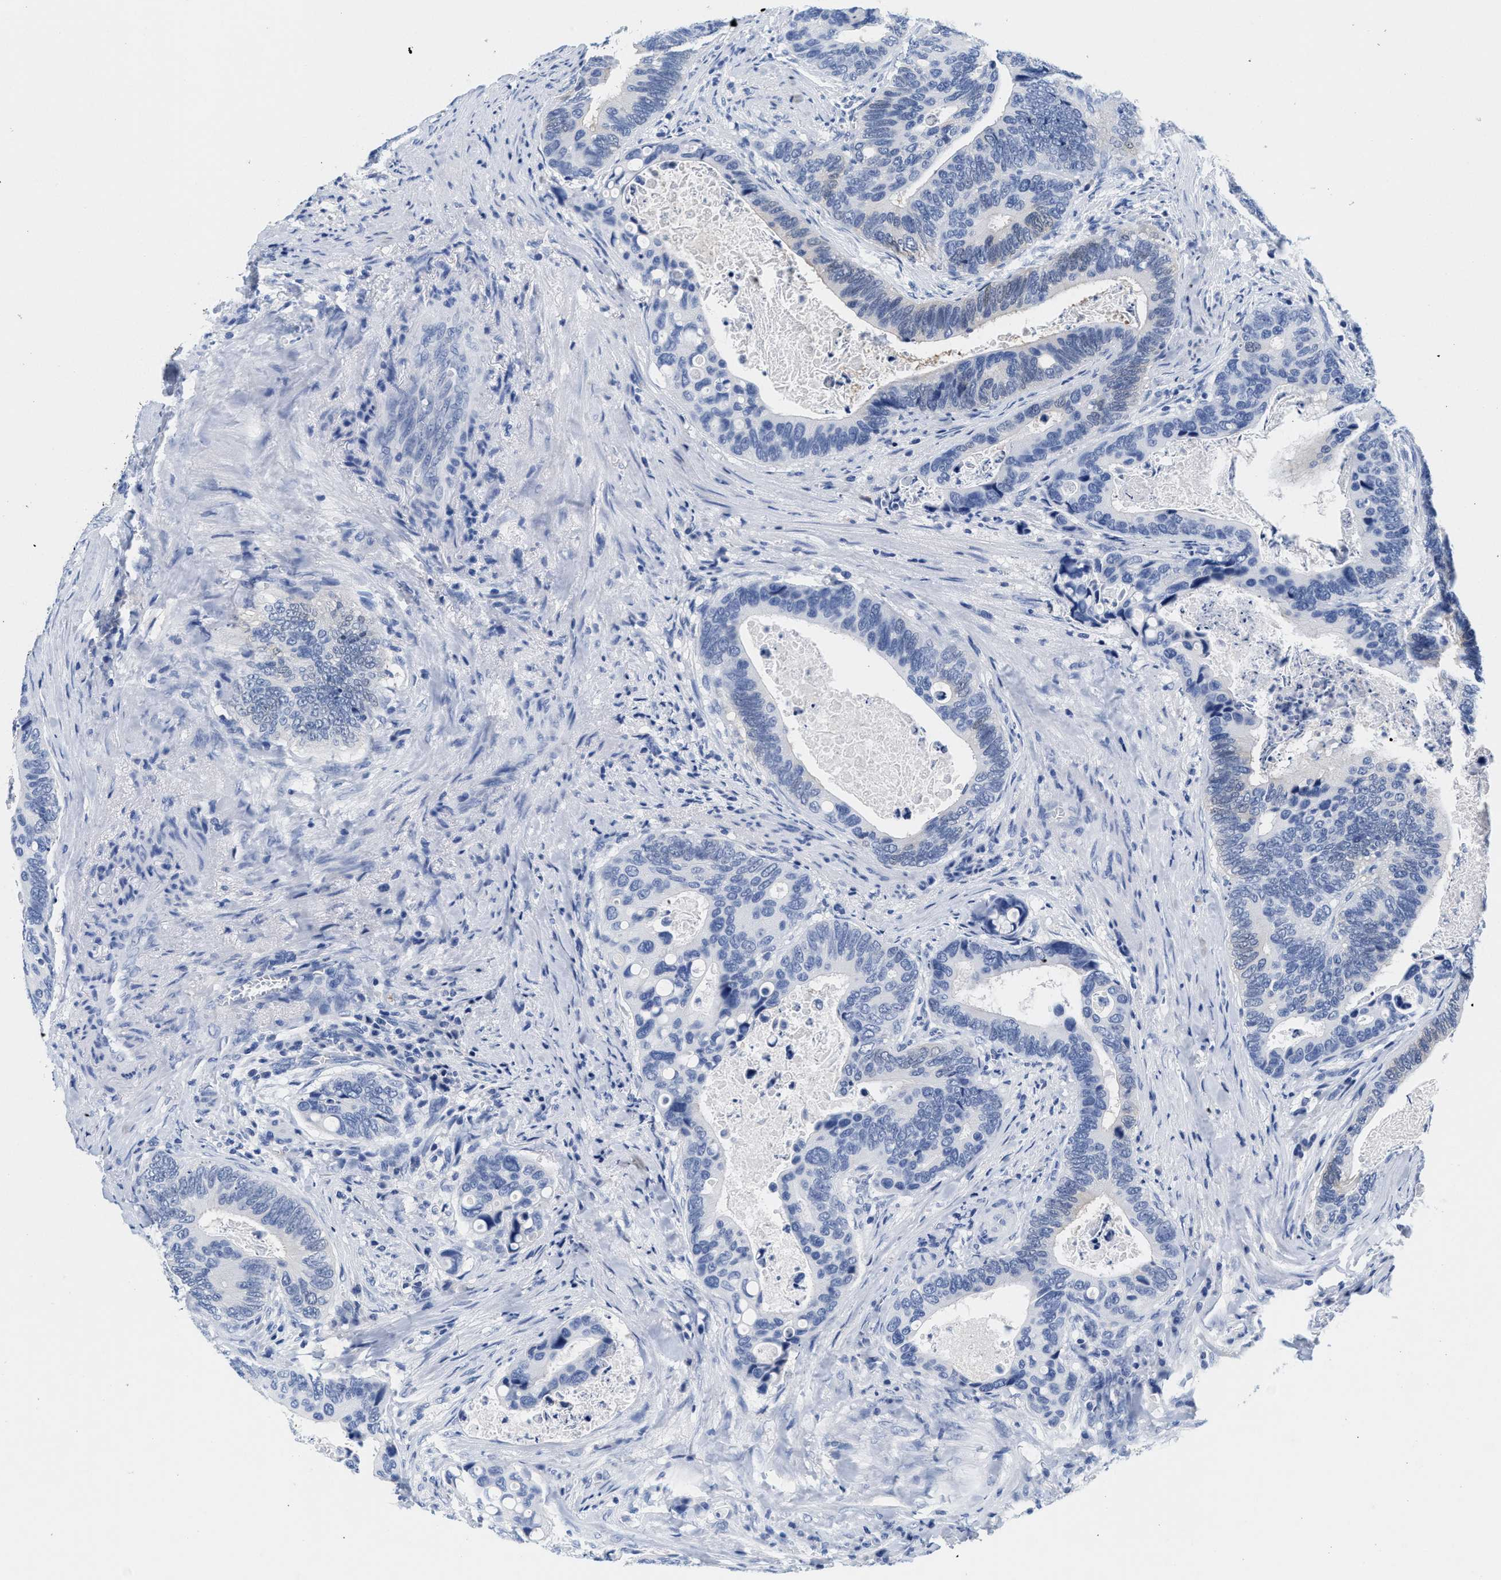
{"staining": {"intensity": "negative", "quantity": "none", "location": "none"}, "tissue": "colorectal cancer", "cell_type": "Tumor cells", "image_type": "cancer", "snomed": [{"axis": "morphology", "description": "Inflammation, NOS"}, {"axis": "morphology", "description": "Adenocarcinoma, NOS"}, {"axis": "topography", "description": "Colon"}], "caption": "DAB (3,3'-diaminobenzidine) immunohistochemical staining of colorectal cancer (adenocarcinoma) reveals no significant staining in tumor cells. Brightfield microscopy of IHC stained with DAB (brown) and hematoxylin (blue), captured at high magnification.", "gene": "TTC3", "patient": {"sex": "male", "age": 72}}